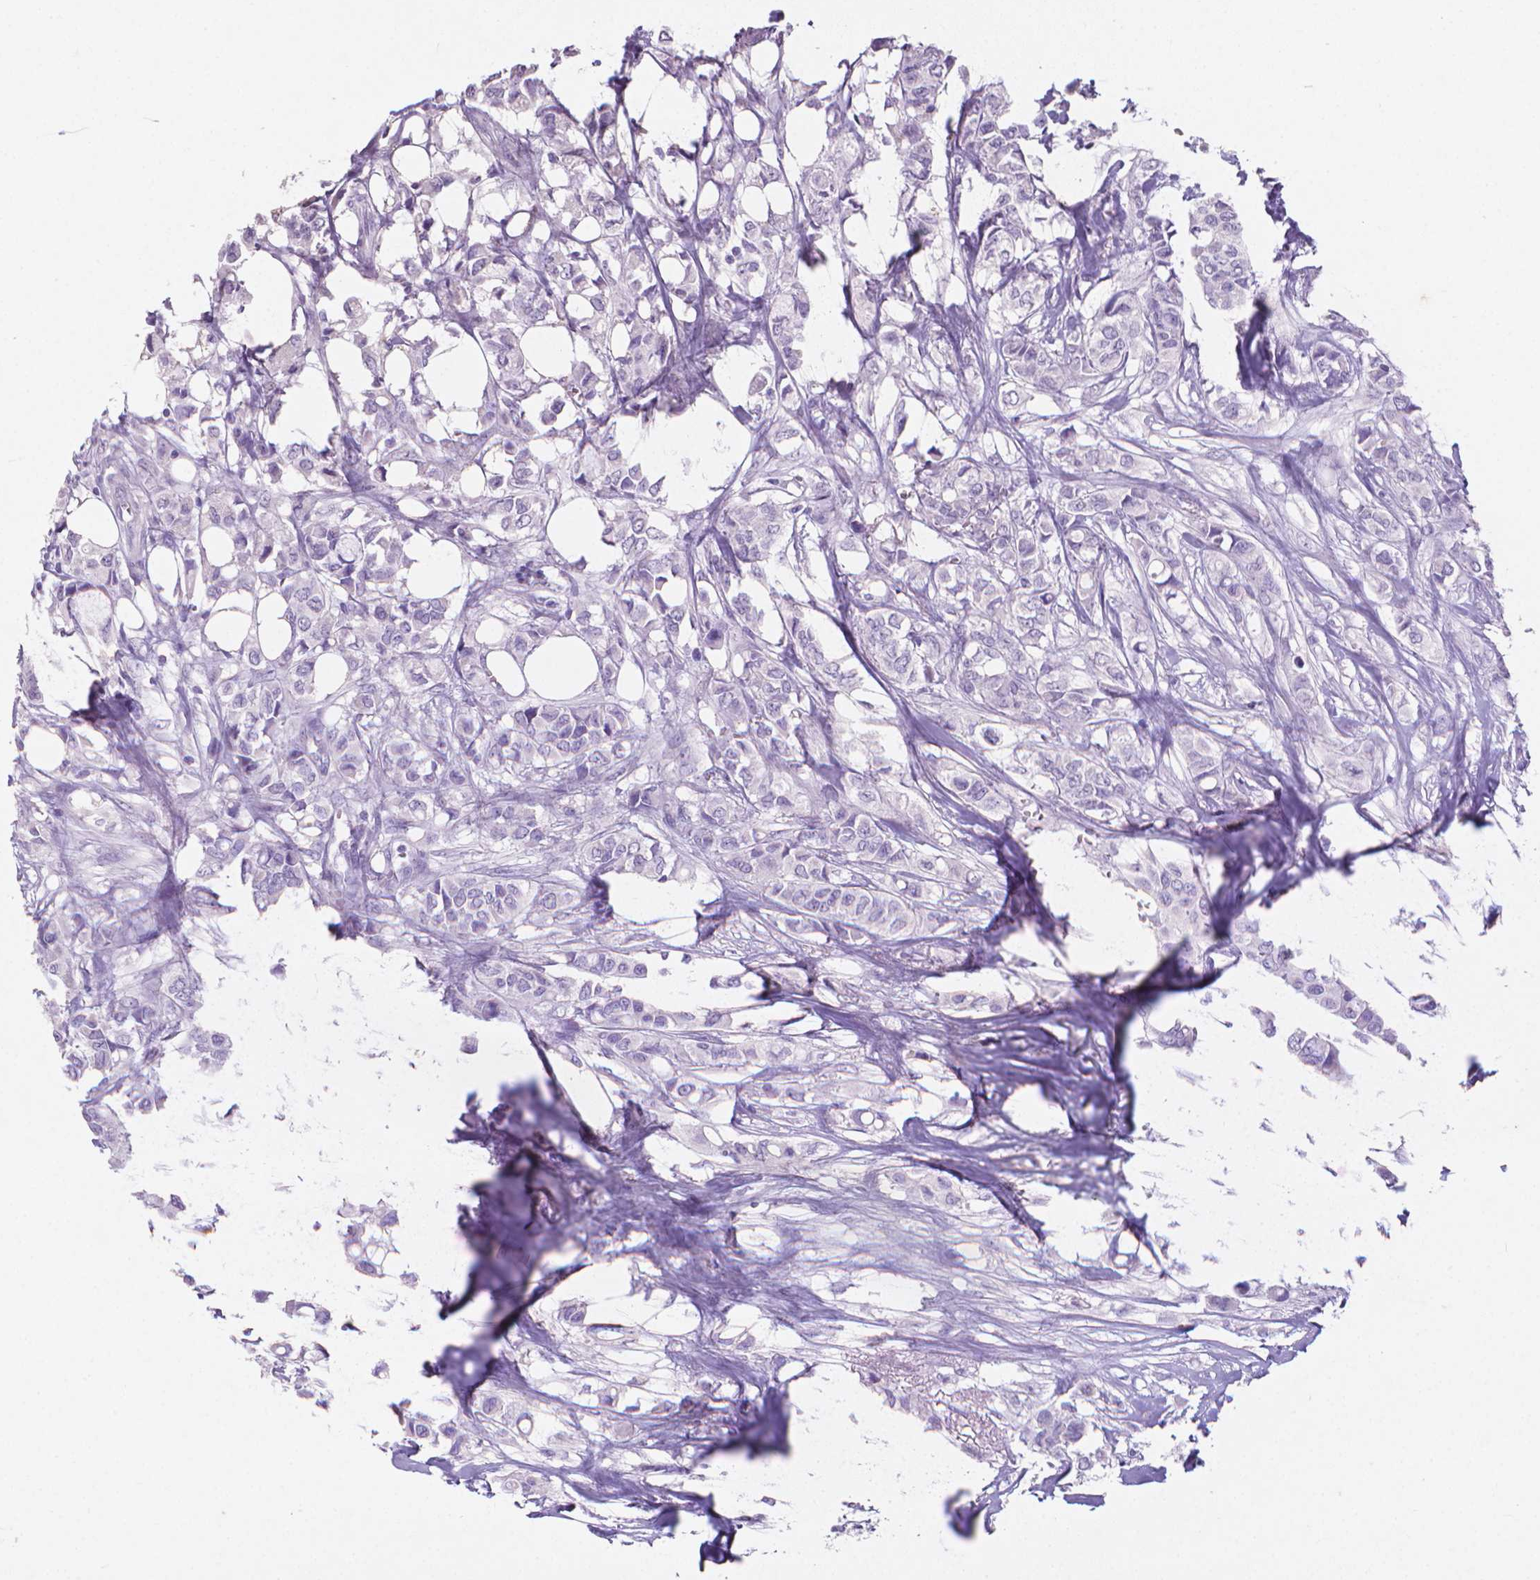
{"staining": {"intensity": "negative", "quantity": "none", "location": "none"}, "tissue": "breast cancer", "cell_type": "Tumor cells", "image_type": "cancer", "snomed": [{"axis": "morphology", "description": "Duct carcinoma"}, {"axis": "topography", "description": "Breast"}], "caption": "This is an immunohistochemistry histopathology image of breast intraductal carcinoma. There is no positivity in tumor cells.", "gene": "XPNPEP2", "patient": {"sex": "female", "age": 85}}